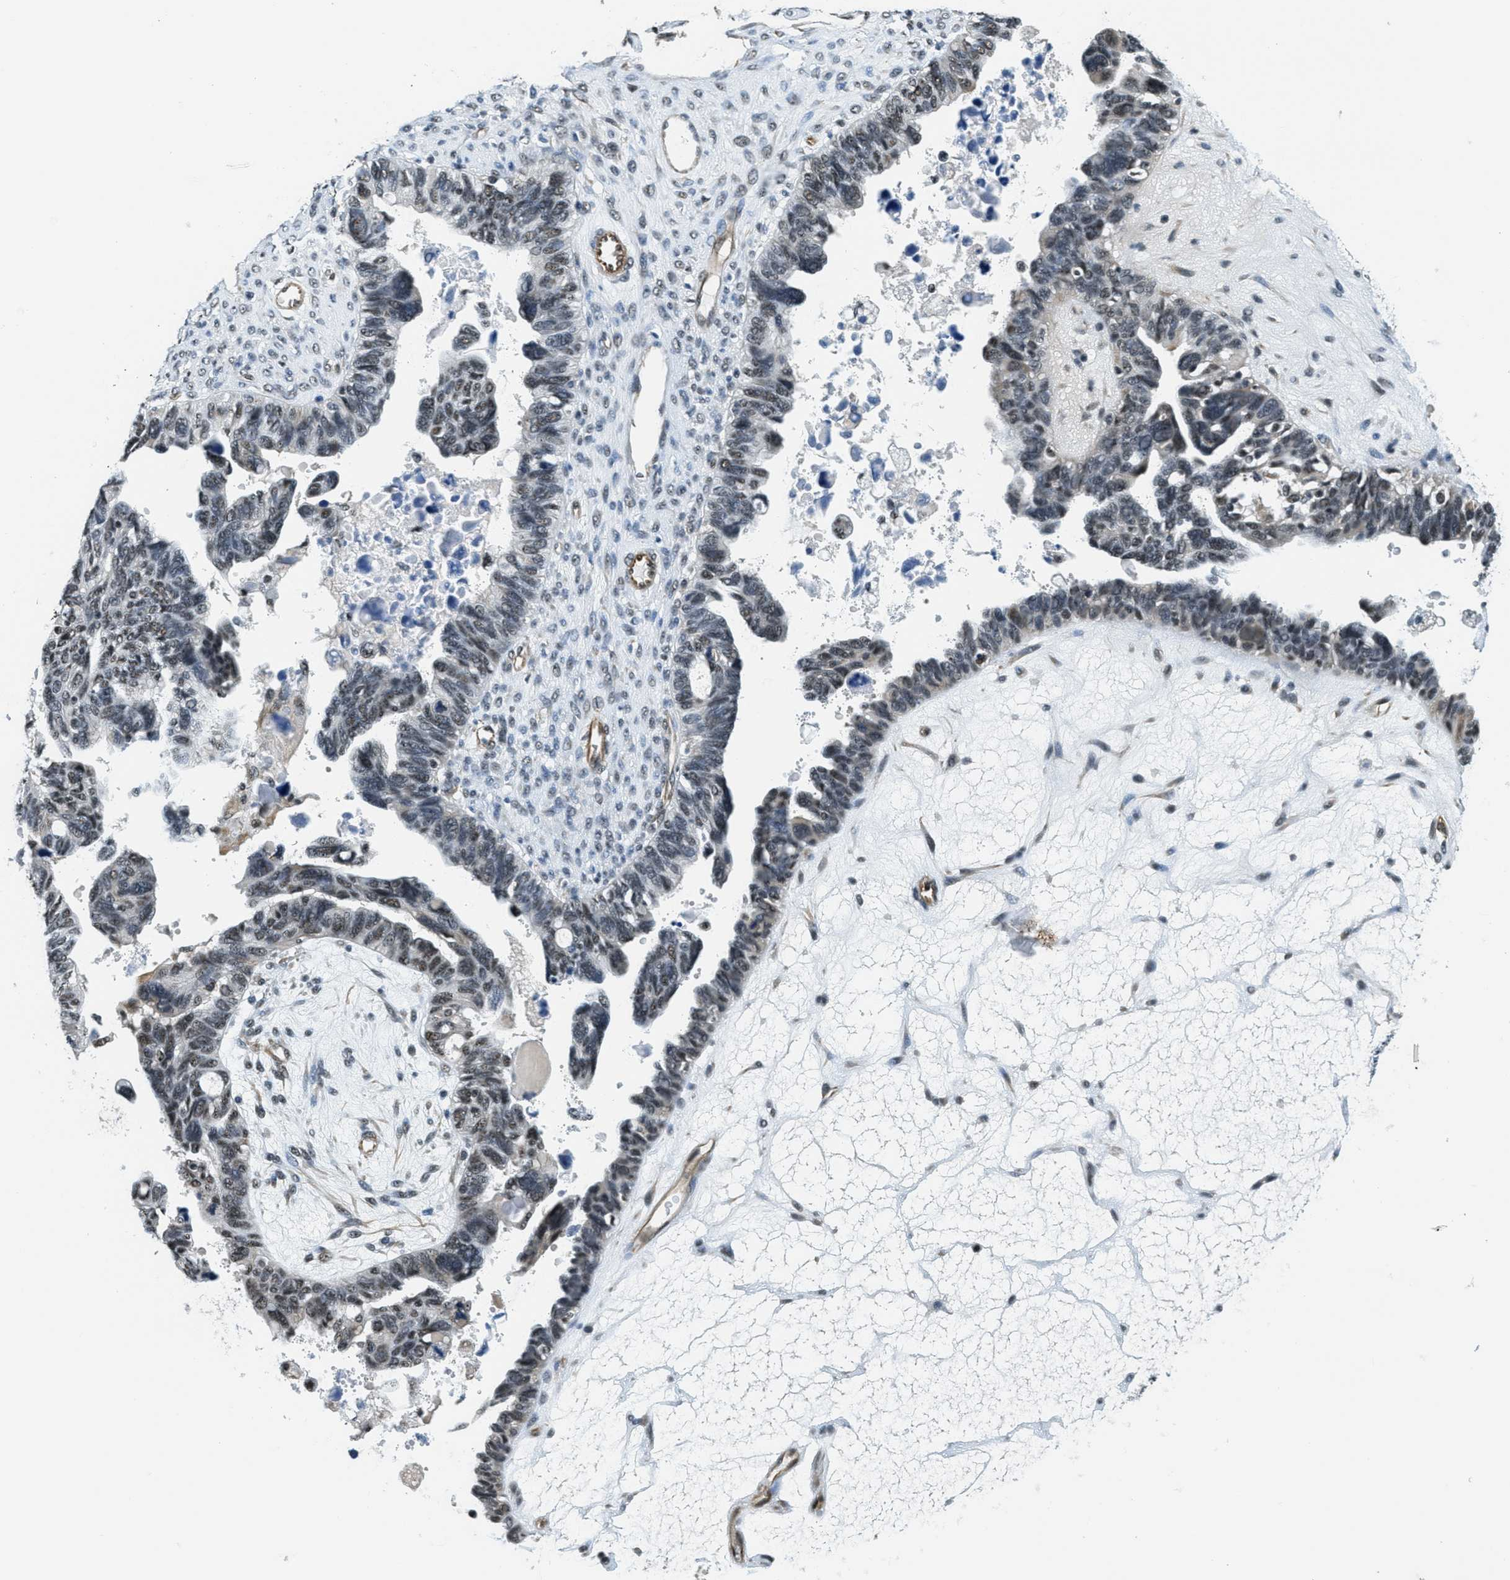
{"staining": {"intensity": "moderate", "quantity": "25%-75%", "location": "nuclear"}, "tissue": "ovarian cancer", "cell_type": "Tumor cells", "image_type": "cancer", "snomed": [{"axis": "morphology", "description": "Cystadenocarcinoma, serous, NOS"}, {"axis": "topography", "description": "Ovary"}], "caption": "Immunohistochemical staining of human ovarian cancer displays medium levels of moderate nuclear protein expression in about 25%-75% of tumor cells.", "gene": "CFAP36", "patient": {"sex": "female", "age": 79}}